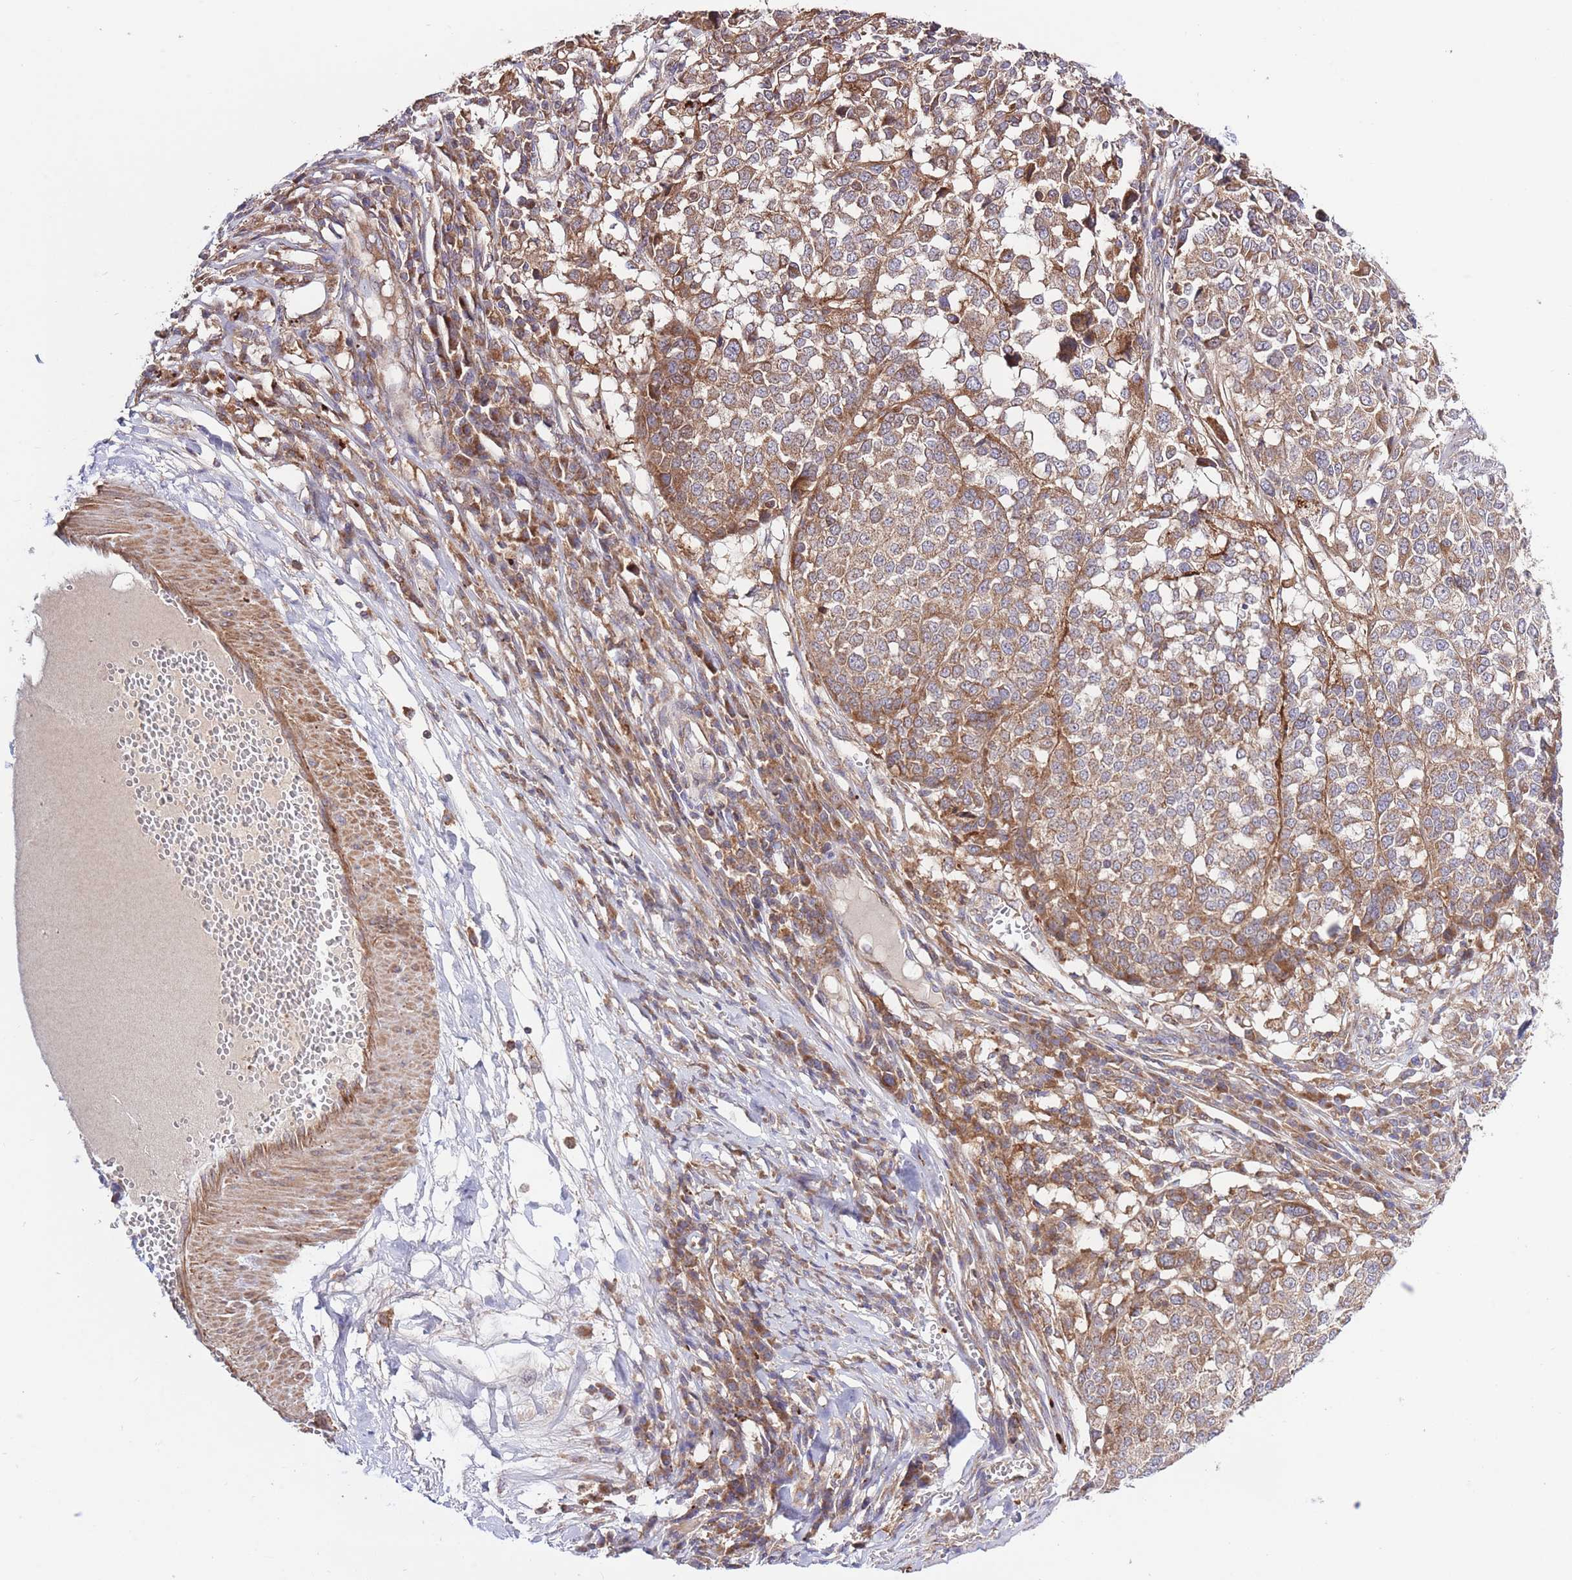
{"staining": {"intensity": "moderate", "quantity": ">75%", "location": "cytoplasmic/membranous"}, "tissue": "melanoma", "cell_type": "Tumor cells", "image_type": "cancer", "snomed": [{"axis": "morphology", "description": "Malignant melanoma, Metastatic site"}, {"axis": "topography", "description": "Lymph node"}], "caption": "A medium amount of moderate cytoplasmic/membranous staining is seen in approximately >75% of tumor cells in melanoma tissue.", "gene": "ATP13A2", "patient": {"sex": "male", "age": 44}}